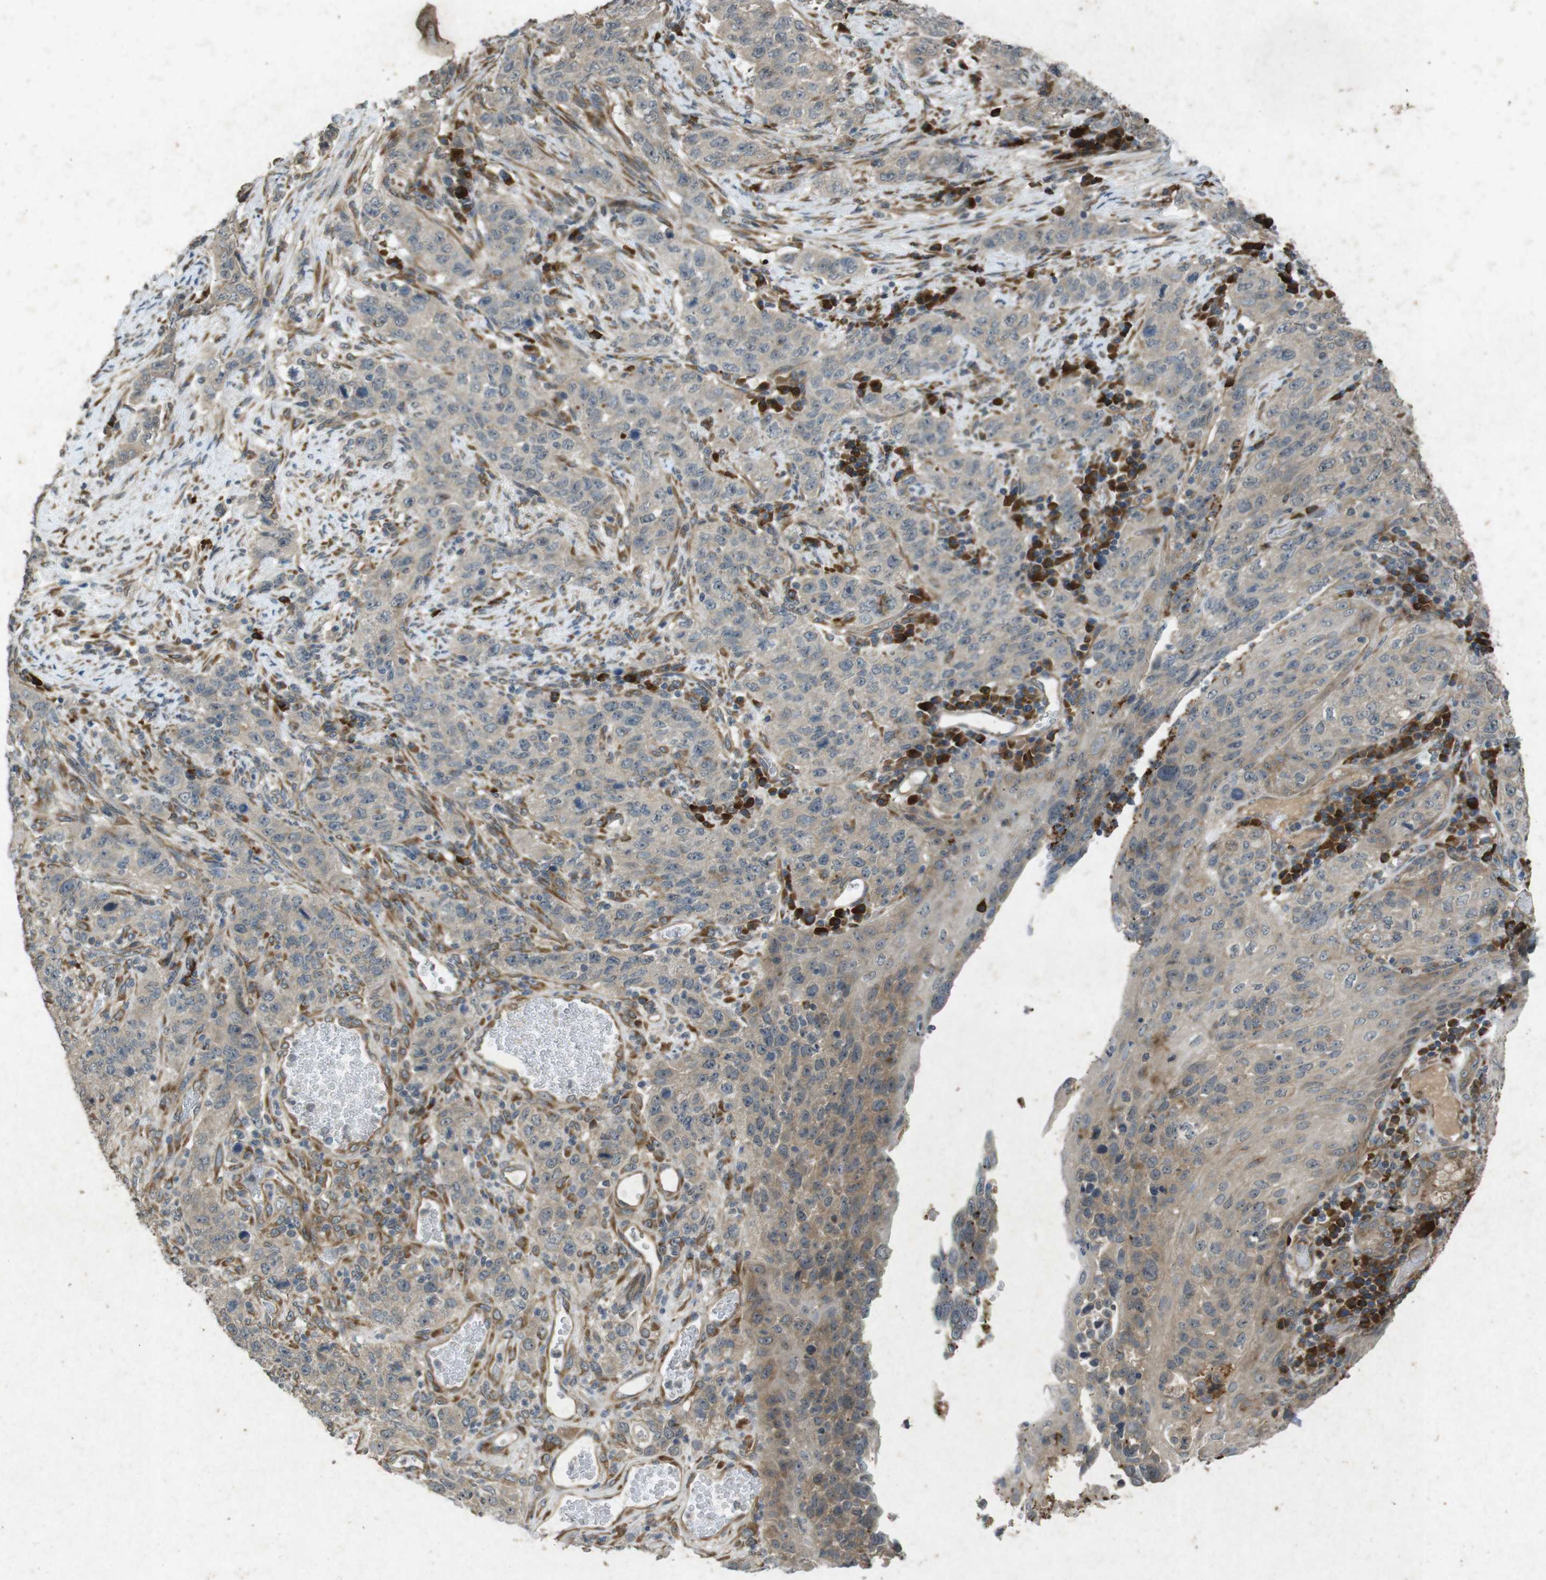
{"staining": {"intensity": "weak", "quantity": ">75%", "location": "cytoplasmic/membranous"}, "tissue": "stomach cancer", "cell_type": "Tumor cells", "image_type": "cancer", "snomed": [{"axis": "morphology", "description": "Adenocarcinoma, NOS"}, {"axis": "topography", "description": "Stomach"}], "caption": "Immunohistochemical staining of human adenocarcinoma (stomach) demonstrates low levels of weak cytoplasmic/membranous protein positivity in approximately >75% of tumor cells.", "gene": "FLCN", "patient": {"sex": "male", "age": 48}}